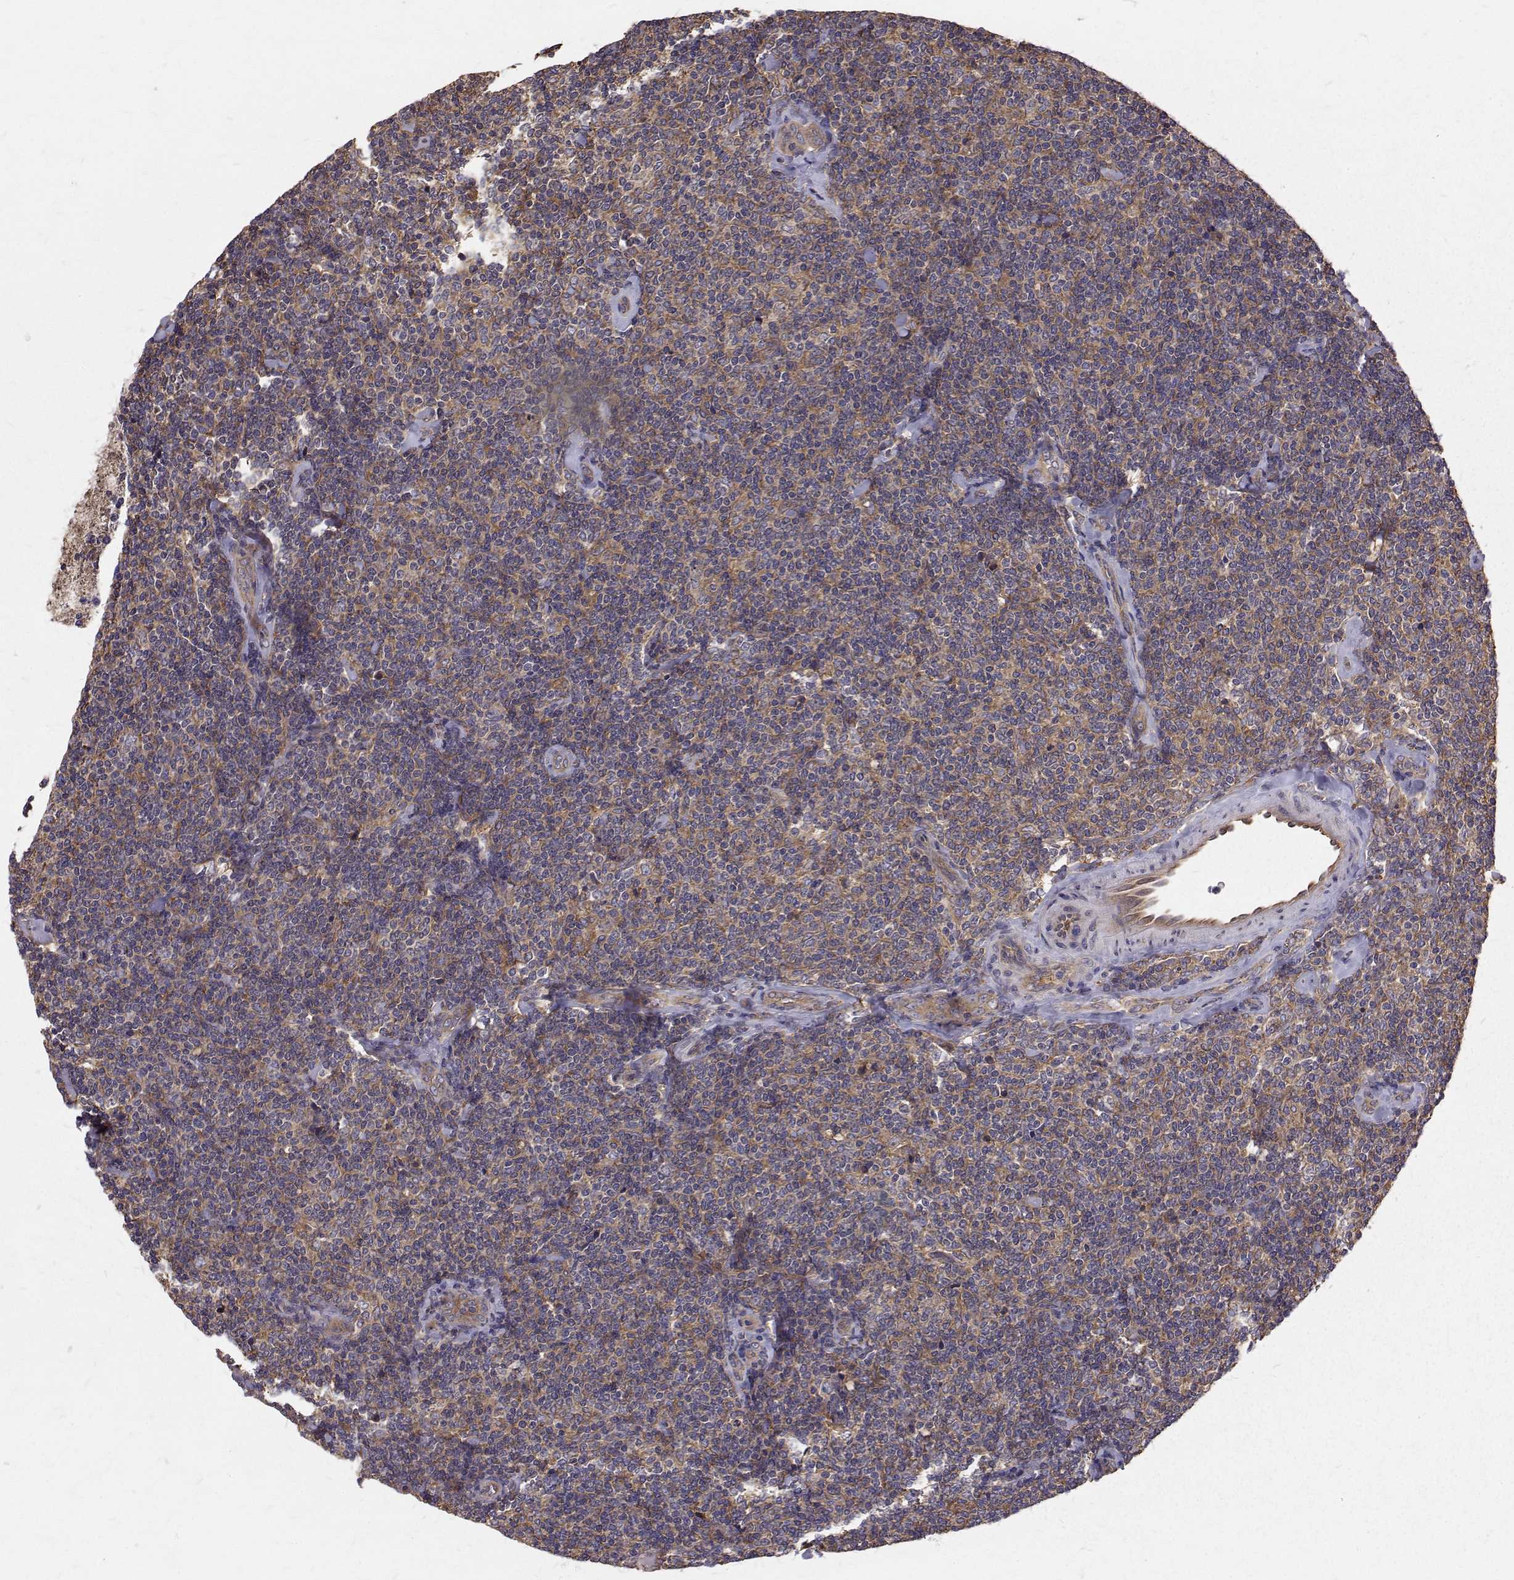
{"staining": {"intensity": "weak", "quantity": "25%-75%", "location": "cytoplasmic/membranous"}, "tissue": "lymphoma", "cell_type": "Tumor cells", "image_type": "cancer", "snomed": [{"axis": "morphology", "description": "Malignant lymphoma, non-Hodgkin's type, Low grade"}, {"axis": "topography", "description": "Lymph node"}], "caption": "A micrograph of human lymphoma stained for a protein demonstrates weak cytoplasmic/membranous brown staining in tumor cells.", "gene": "FARSB", "patient": {"sex": "female", "age": 56}}